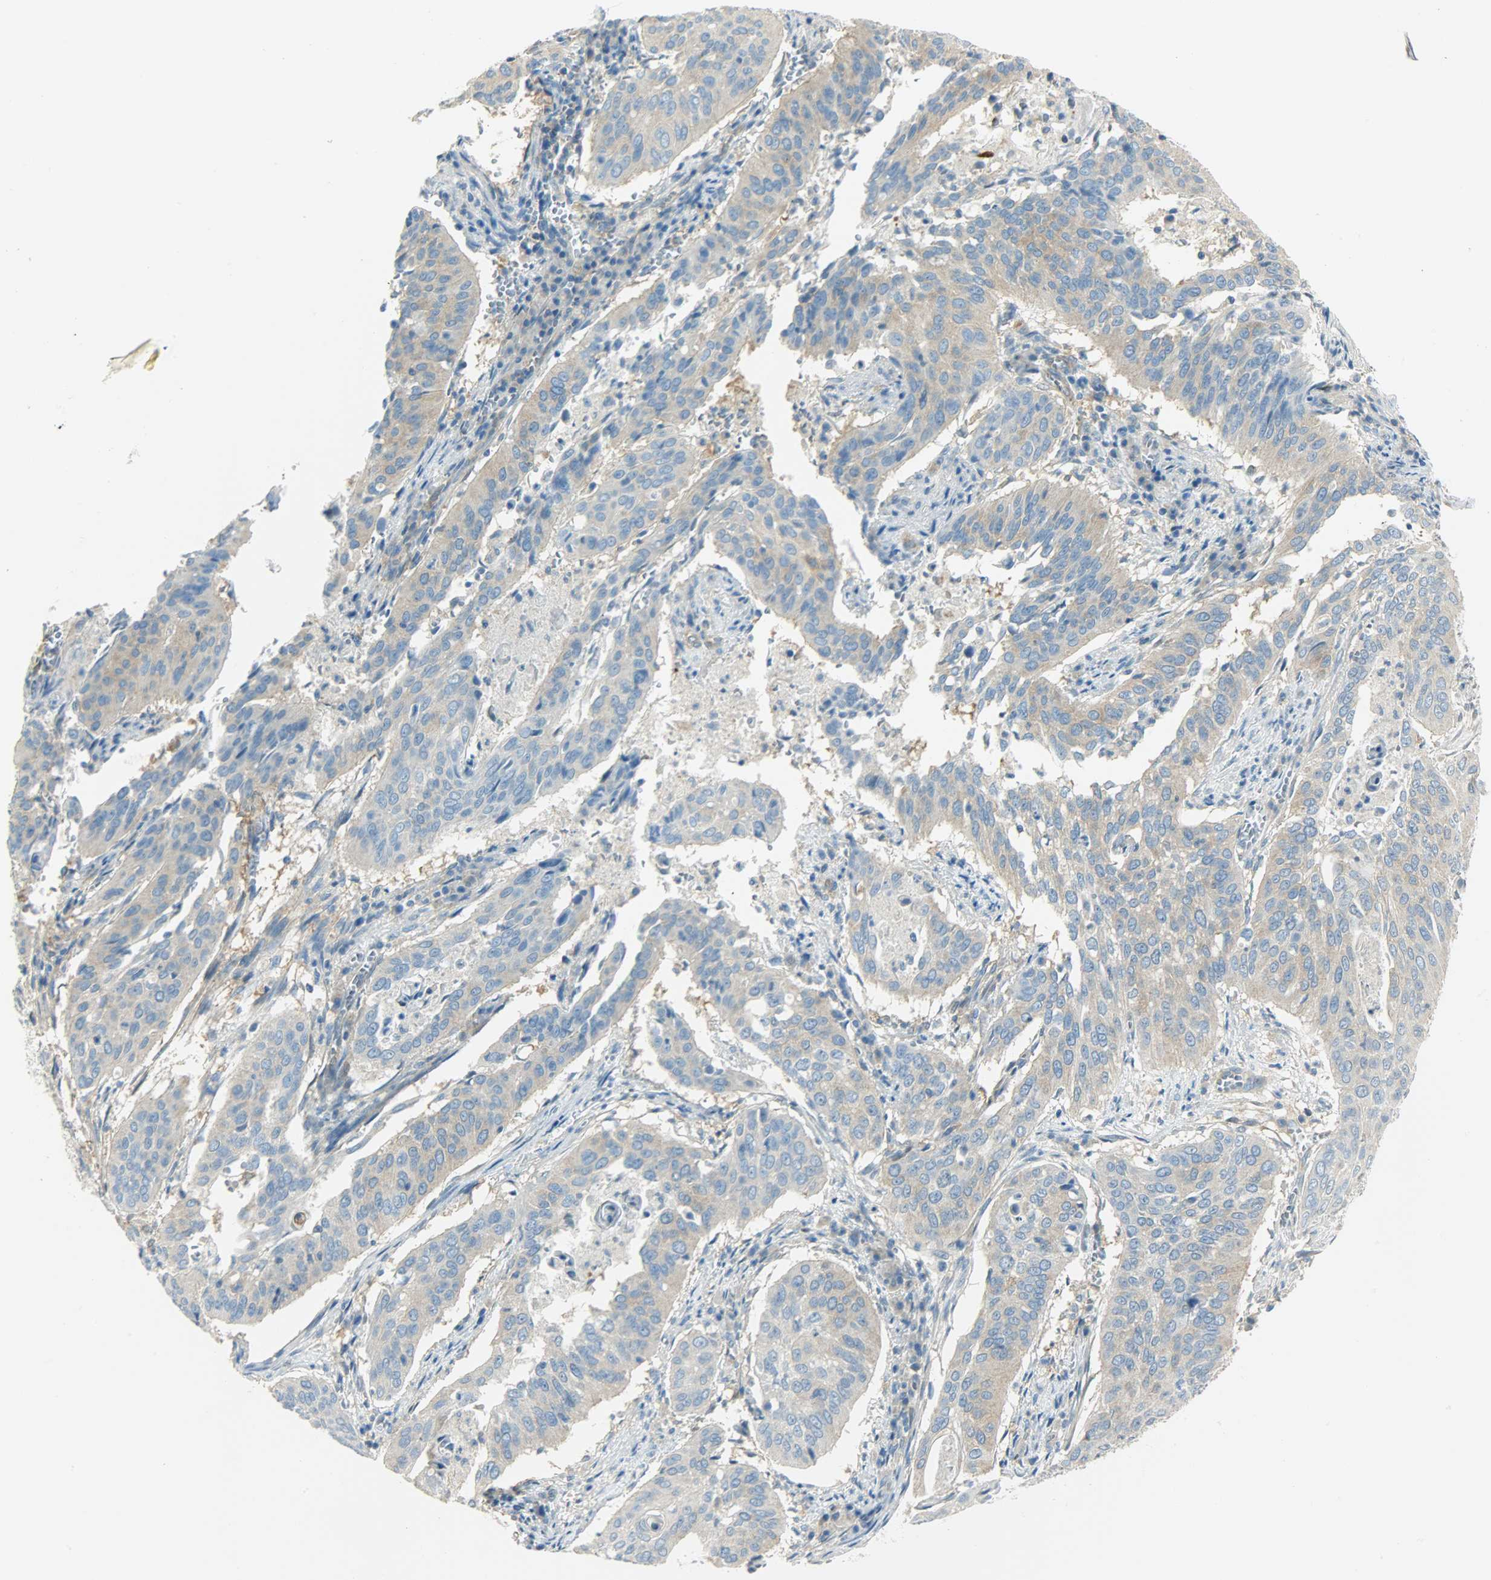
{"staining": {"intensity": "weak", "quantity": "25%-75%", "location": "cytoplasmic/membranous"}, "tissue": "cervical cancer", "cell_type": "Tumor cells", "image_type": "cancer", "snomed": [{"axis": "morphology", "description": "Squamous cell carcinoma, NOS"}, {"axis": "topography", "description": "Cervix"}], "caption": "A micrograph showing weak cytoplasmic/membranous staining in about 25%-75% of tumor cells in cervical cancer (squamous cell carcinoma), as visualized by brown immunohistochemical staining.", "gene": "TSC22D2", "patient": {"sex": "female", "age": 39}}